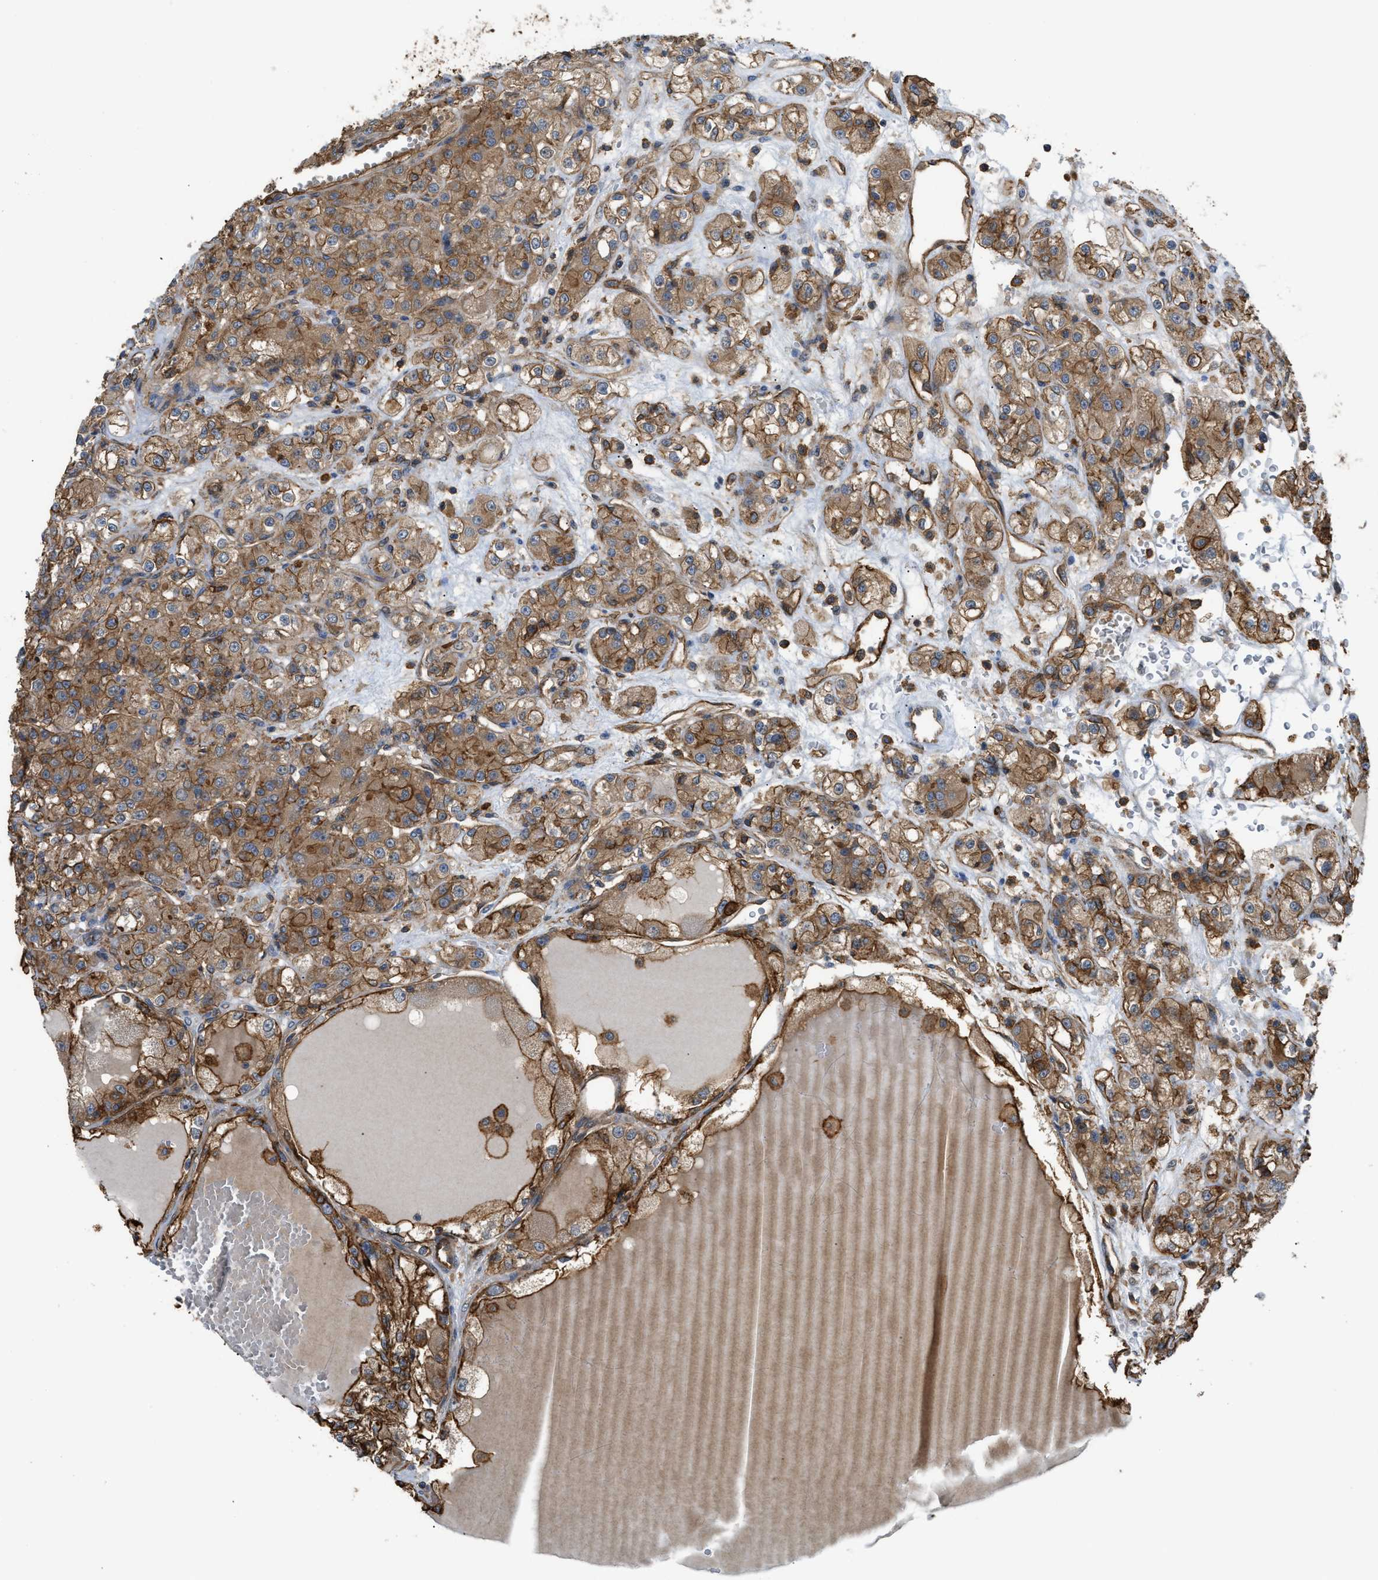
{"staining": {"intensity": "strong", "quantity": ">75%", "location": "cytoplasmic/membranous"}, "tissue": "renal cancer", "cell_type": "Tumor cells", "image_type": "cancer", "snomed": [{"axis": "morphology", "description": "Normal tissue, NOS"}, {"axis": "morphology", "description": "Adenocarcinoma, NOS"}, {"axis": "topography", "description": "Kidney"}], "caption": "Protein analysis of renal adenocarcinoma tissue demonstrates strong cytoplasmic/membranous expression in approximately >75% of tumor cells. (Stains: DAB (3,3'-diaminobenzidine) in brown, nuclei in blue, Microscopy: brightfield microscopy at high magnification).", "gene": "DDHD2", "patient": {"sex": "male", "age": 61}}